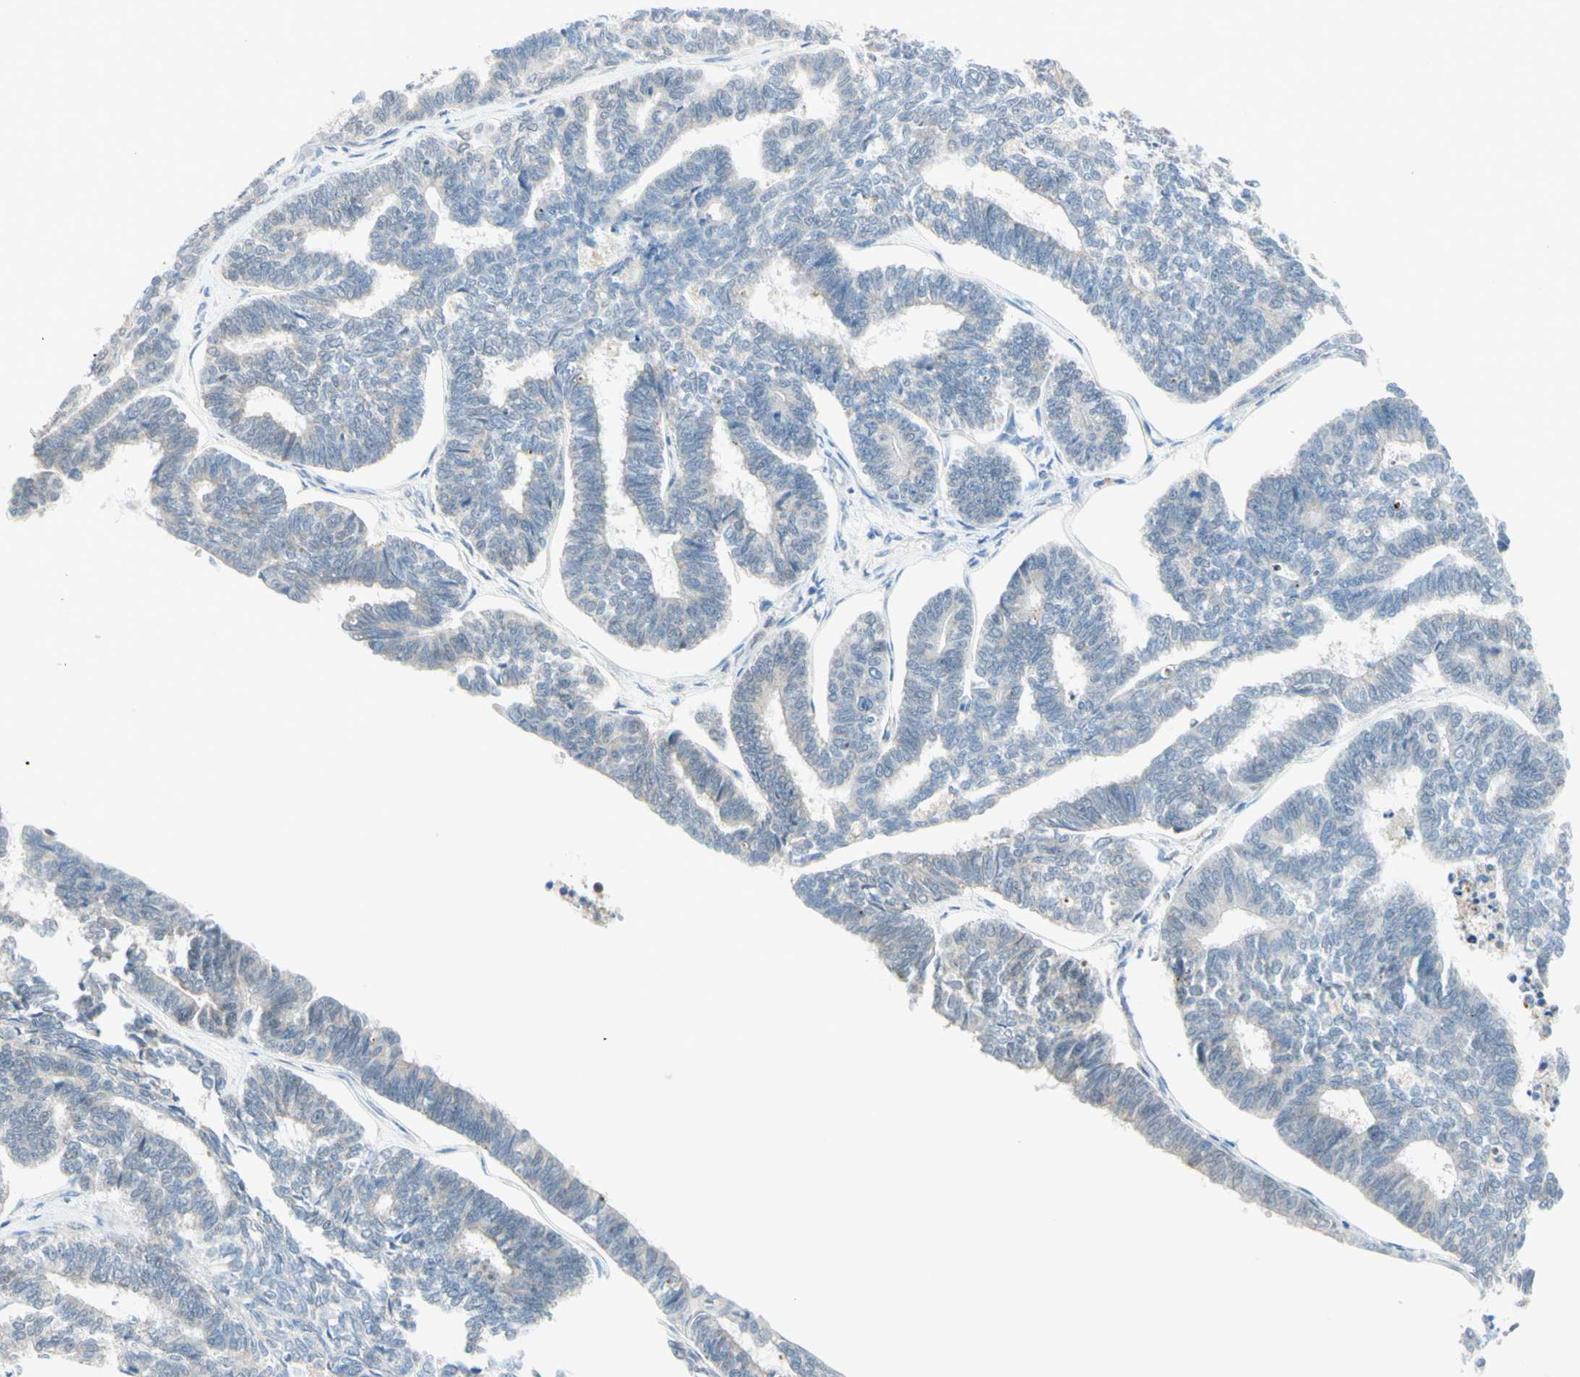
{"staining": {"intensity": "weak", "quantity": "25%-75%", "location": "cytoplasmic/membranous"}, "tissue": "endometrial cancer", "cell_type": "Tumor cells", "image_type": "cancer", "snomed": [{"axis": "morphology", "description": "Adenocarcinoma, NOS"}, {"axis": "topography", "description": "Endometrium"}], "caption": "Immunohistochemical staining of endometrial cancer exhibits low levels of weak cytoplasmic/membranous protein staining in approximately 25%-75% of tumor cells.", "gene": "MFF", "patient": {"sex": "female", "age": 70}}